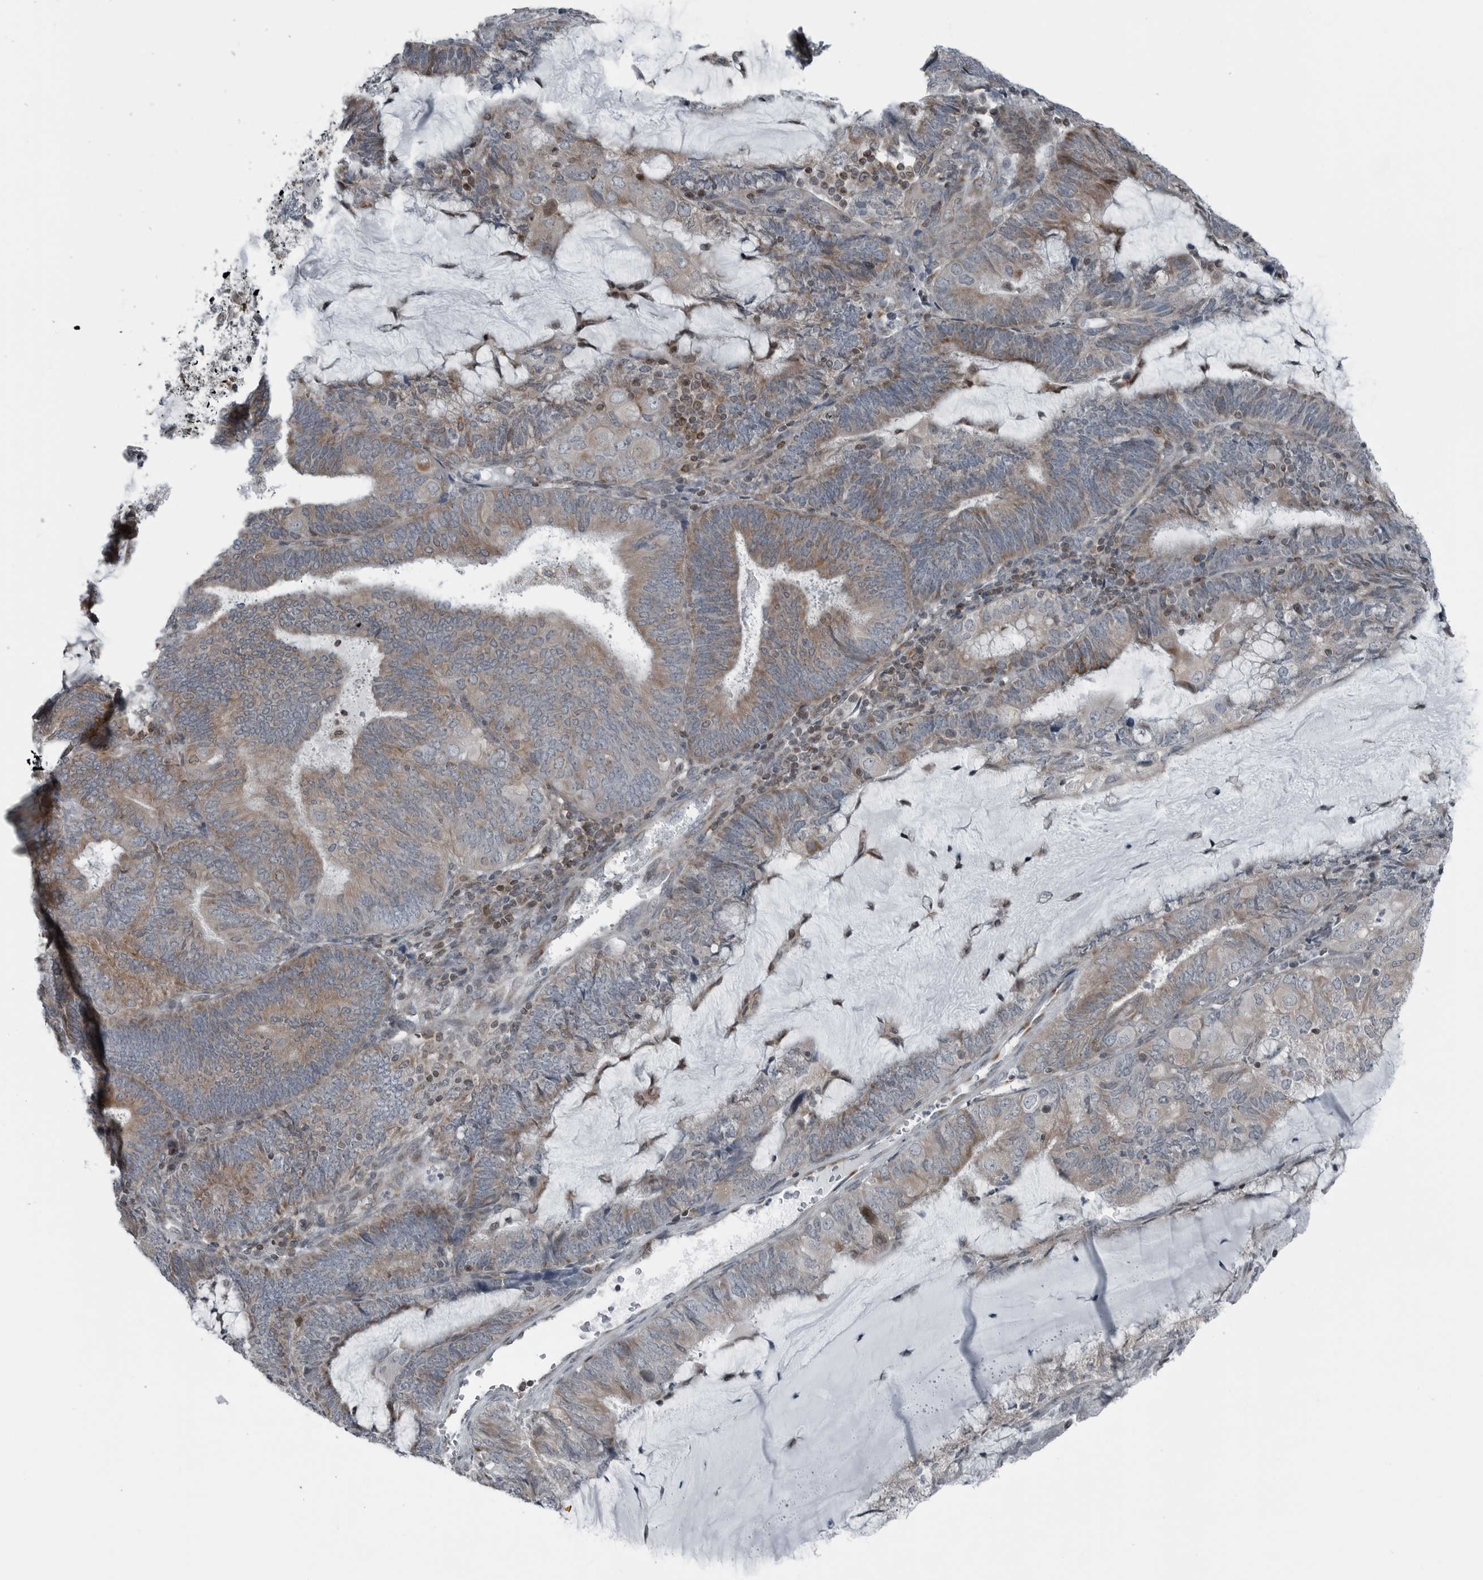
{"staining": {"intensity": "weak", "quantity": ">75%", "location": "cytoplasmic/membranous"}, "tissue": "endometrial cancer", "cell_type": "Tumor cells", "image_type": "cancer", "snomed": [{"axis": "morphology", "description": "Adenocarcinoma, NOS"}, {"axis": "topography", "description": "Endometrium"}], "caption": "There is low levels of weak cytoplasmic/membranous expression in tumor cells of endometrial adenocarcinoma, as demonstrated by immunohistochemical staining (brown color).", "gene": "GAK", "patient": {"sex": "female", "age": 81}}